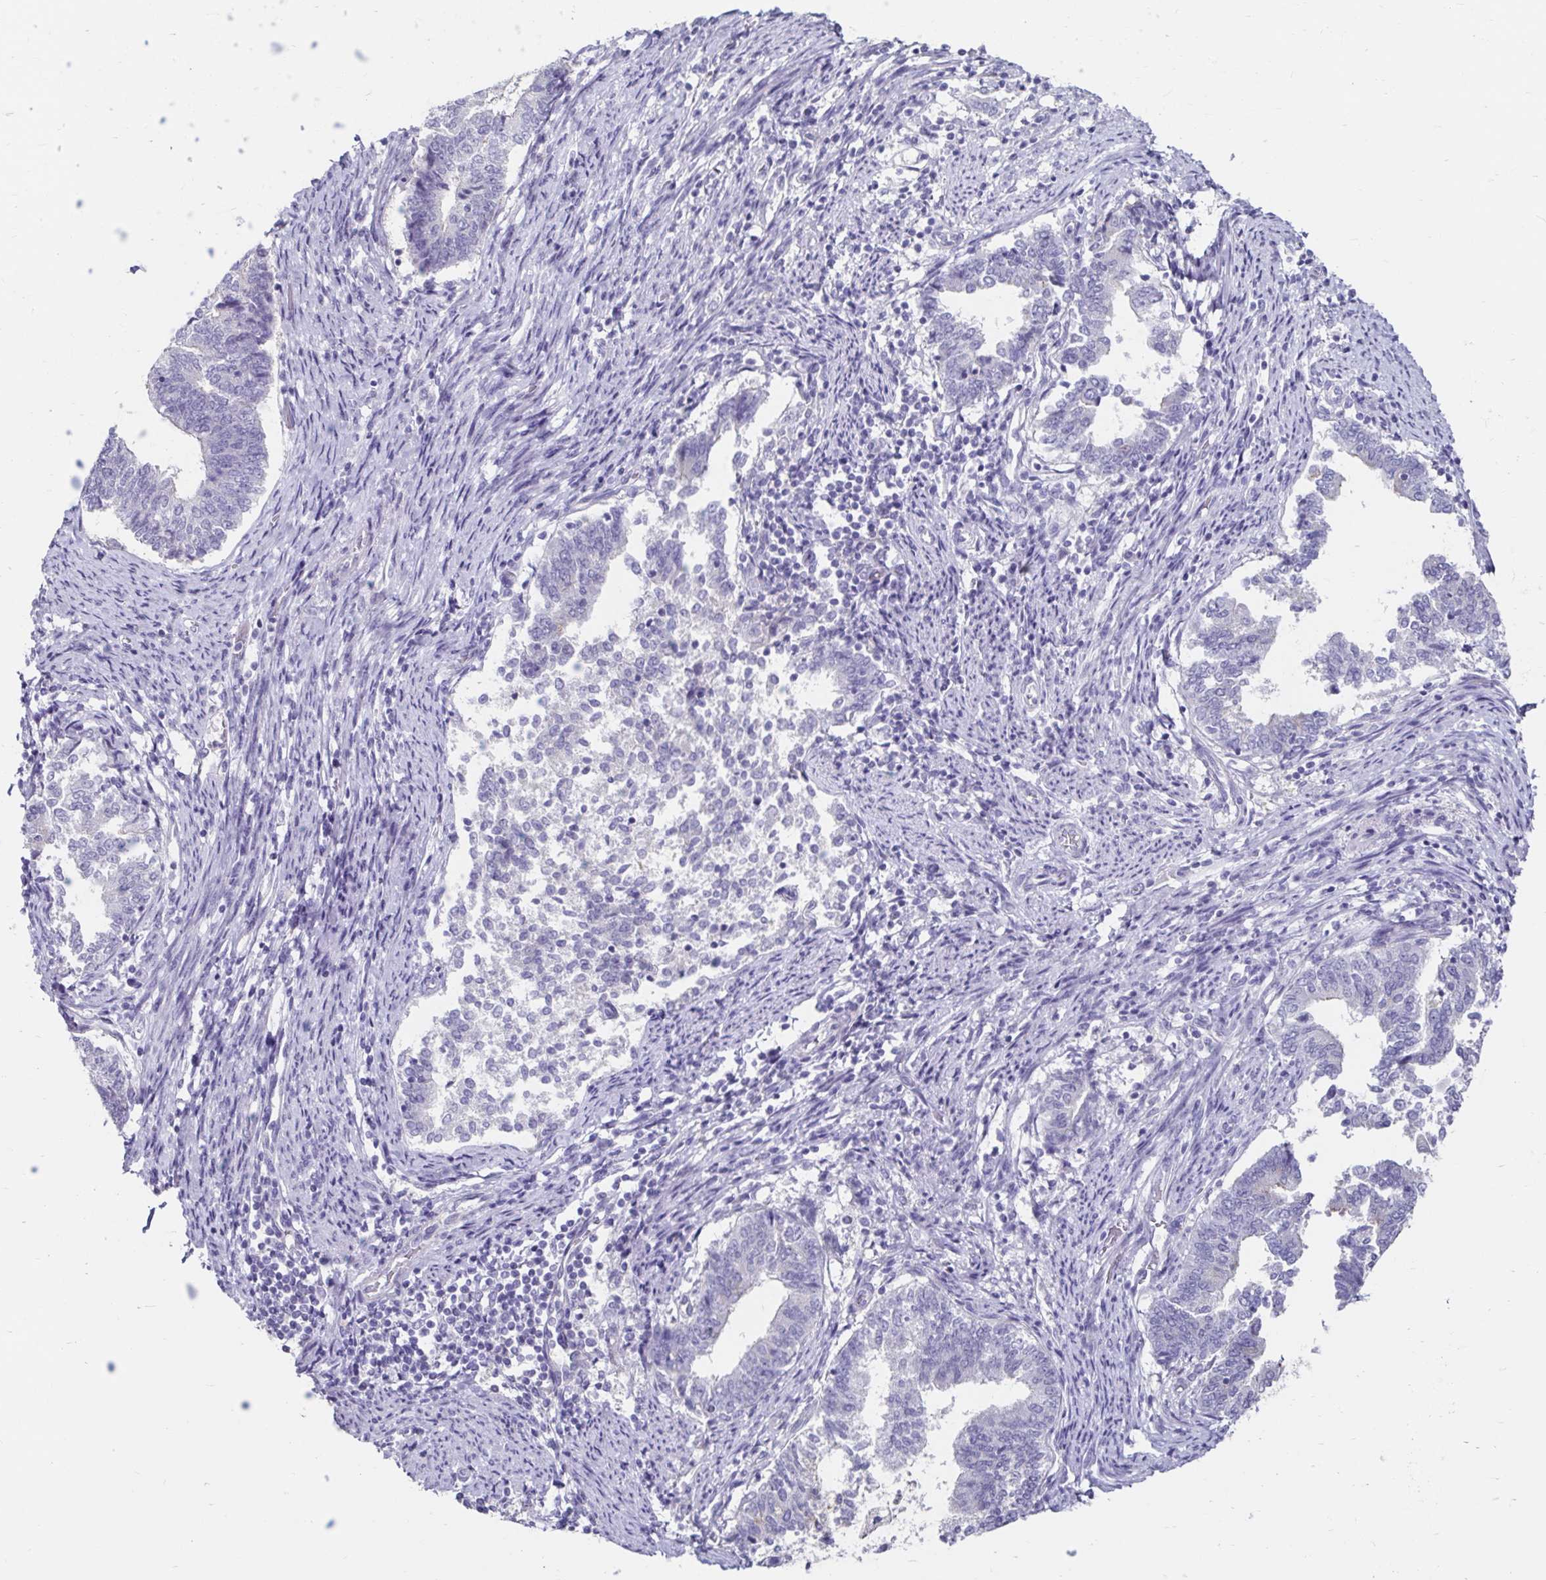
{"staining": {"intensity": "negative", "quantity": "none", "location": "none"}, "tissue": "endometrial cancer", "cell_type": "Tumor cells", "image_type": "cancer", "snomed": [{"axis": "morphology", "description": "Adenocarcinoma, NOS"}, {"axis": "topography", "description": "Endometrium"}], "caption": "There is no significant expression in tumor cells of endometrial cancer (adenocarcinoma).", "gene": "SCG3", "patient": {"sex": "female", "age": 65}}